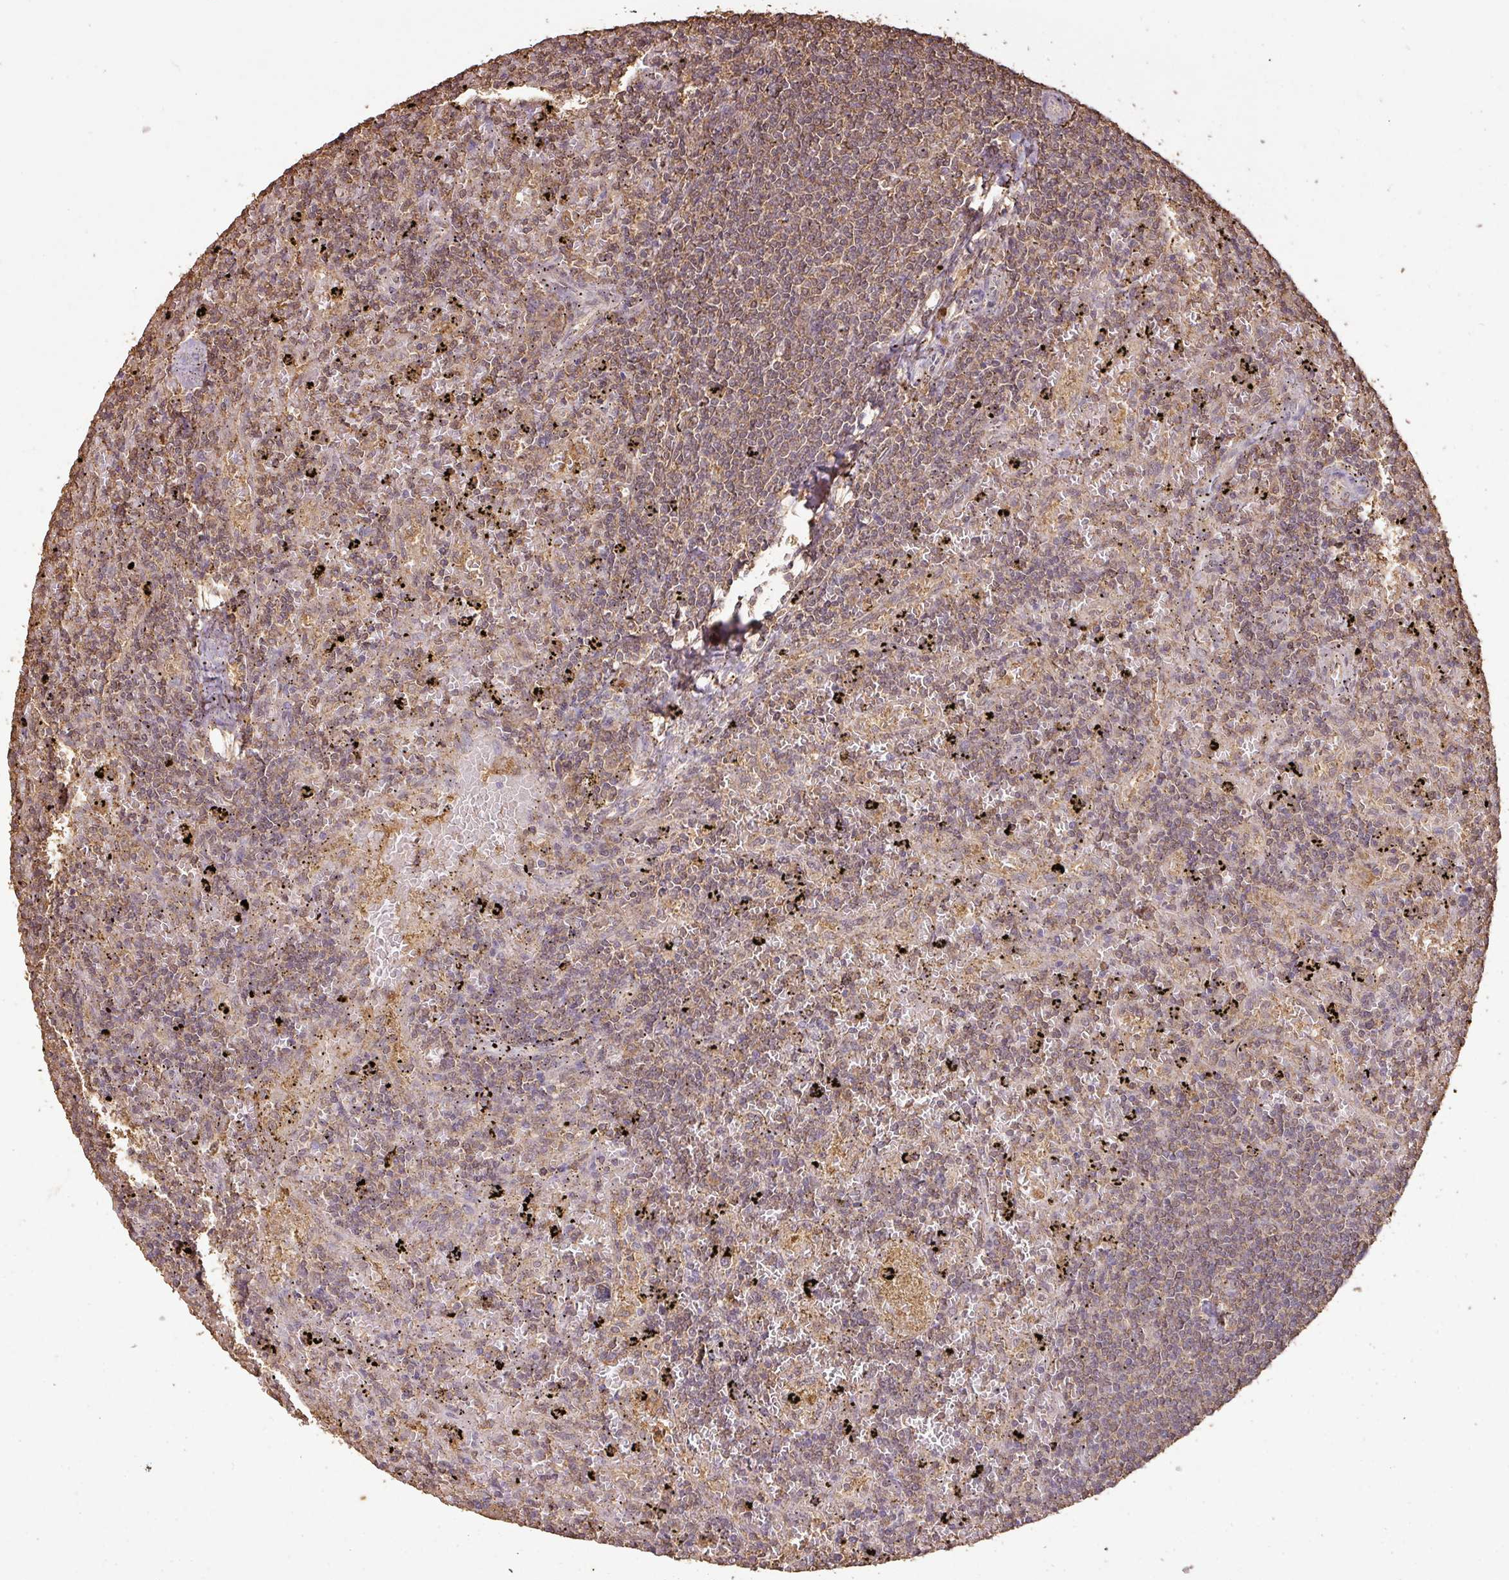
{"staining": {"intensity": "moderate", "quantity": "25%-75%", "location": "cytoplasmic/membranous"}, "tissue": "lymphoma", "cell_type": "Tumor cells", "image_type": "cancer", "snomed": [{"axis": "morphology", "description": "Malignant lymphoma, non-Hodgkin's type, Low grade"}, {"axis": "topography", "description": "Spleen"}], "caption": "A micrograph of human low-grade malignant lymphoma, non-Hodgkin's type stained for a protein demonstrates moderate cytoplasmic/membranous brown staining in tumor cells.", "gene": "ATAT1", "patient": {"sex": "male", "age": 76}}